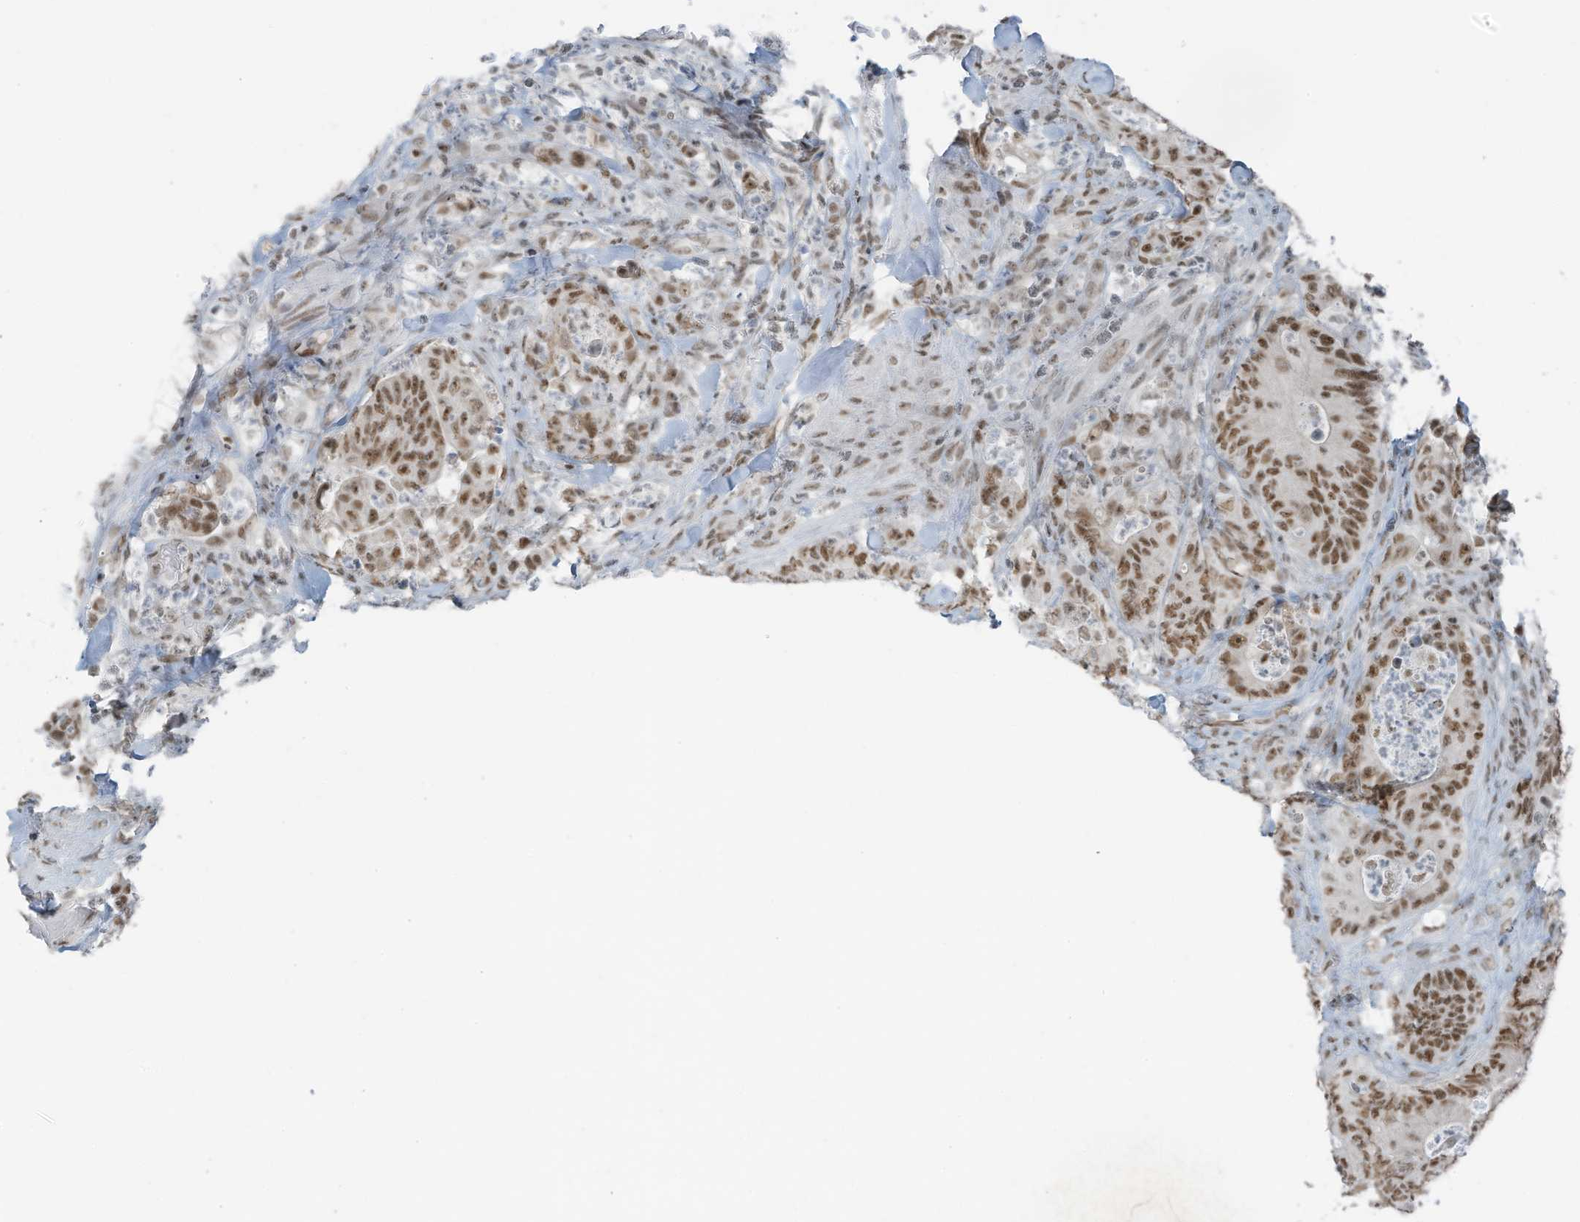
{"staining": {"intensity": "moderate", "quantity": ">75%", "location": "nuclear"}, "tissue": "colorectal cancer", "cell_type": "Tumor cells", "image_type": "cancer", "snomed": [{"axis": "morphology", "description": "Normal tissue, NOS"}, {"axis": "topography", "description": "Colon"}], "caption": "Colorectal cancer stained with a brown dye displays moderate nuclear positive expression in about >75% of tumor cells.", "gene": "WRNIP1", "patient": {"sex": "female", "age": 82}}